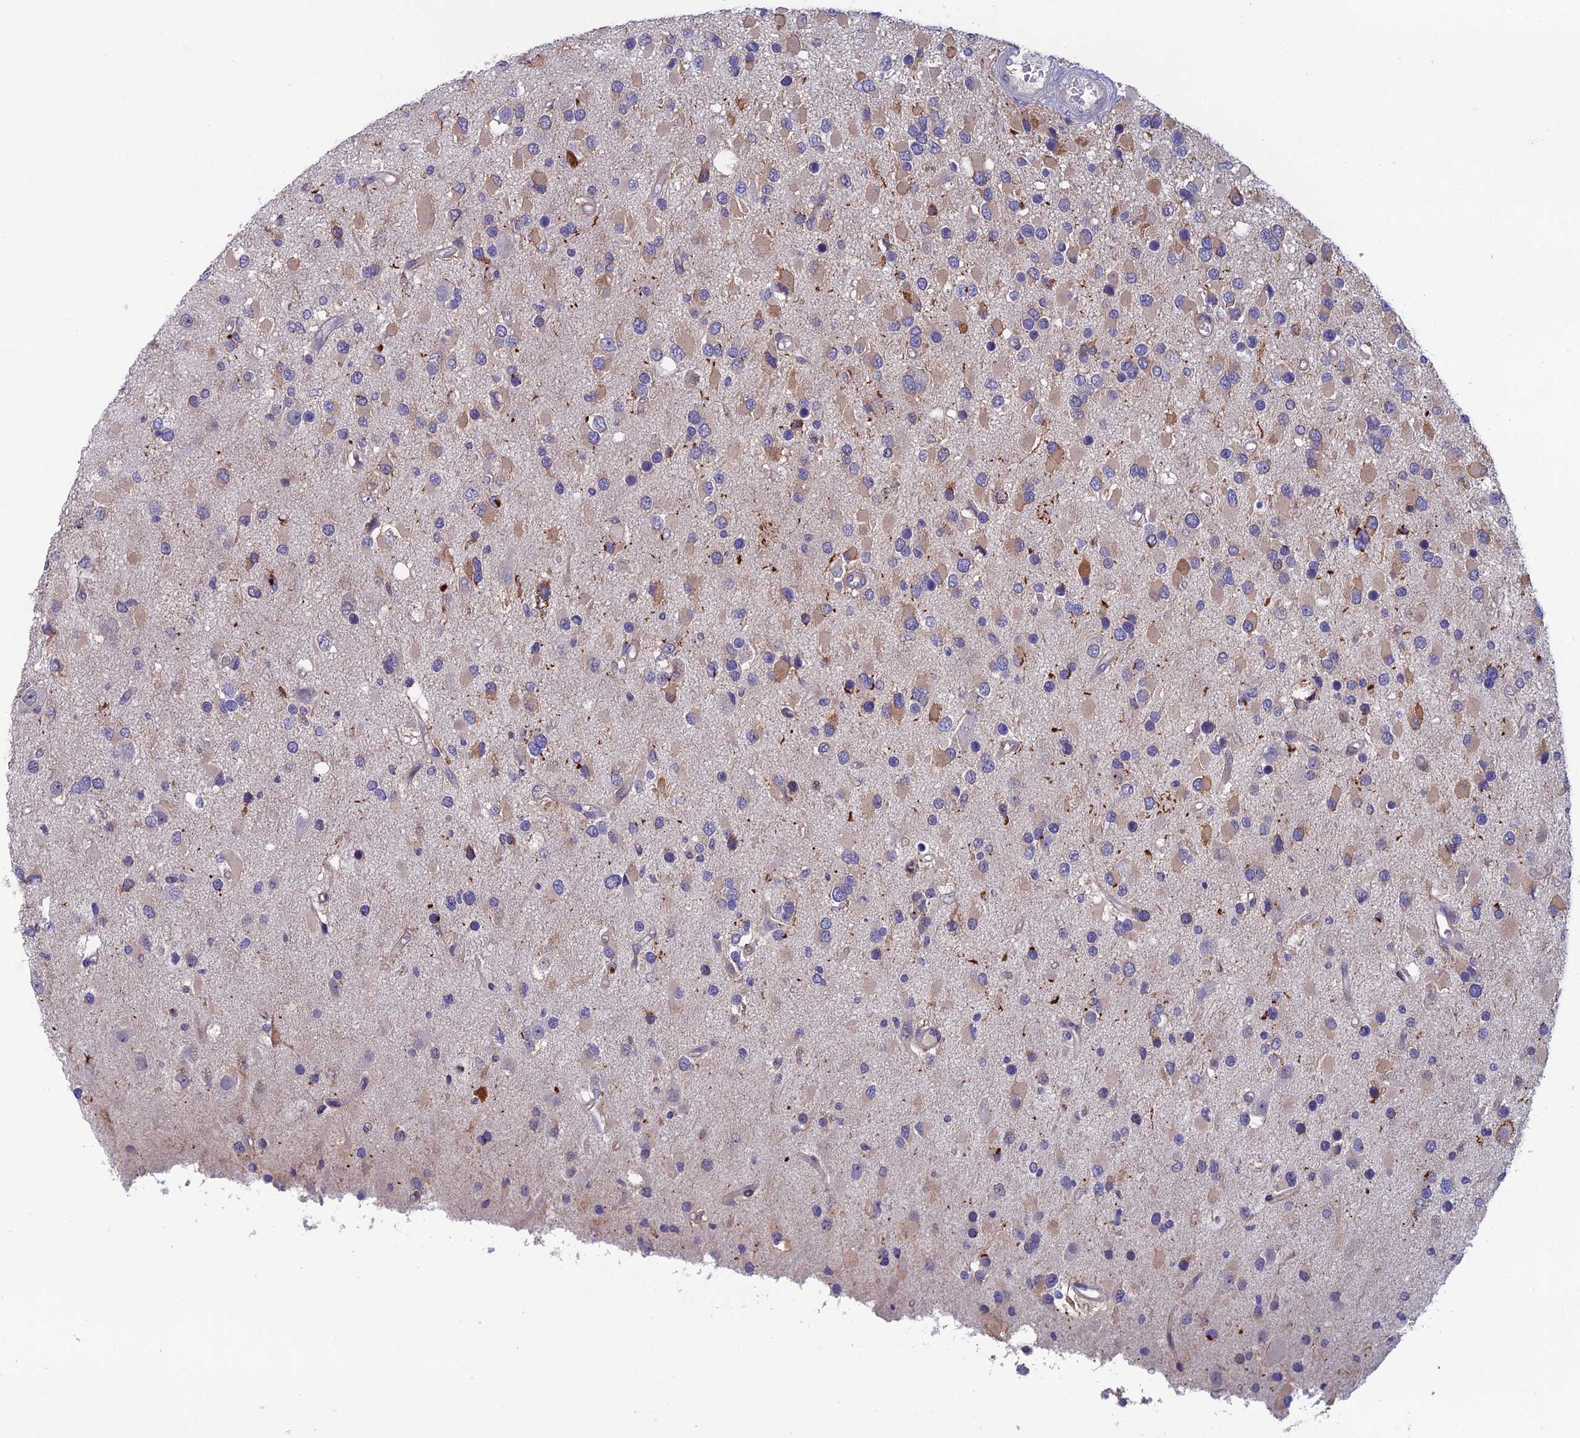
{"staining": {"intensity": "negative", "quantity": "none", "location": "none"}, "tissue": "glioma", "cell_type": "Tumor cells", "image_type": "cancer", "snomed": [{"axis": "morphology", "description": "Glioma, malignant, High grade"}, {"axis": "topography", "description": "Brain"}], "caption": "DAB immunohistochemical staining of human malignant glioma (high-grade) reveals no significant positivity in tumor cells.", "gene": "C15orf62", "patient": {"sex": "male", "age": 53}}